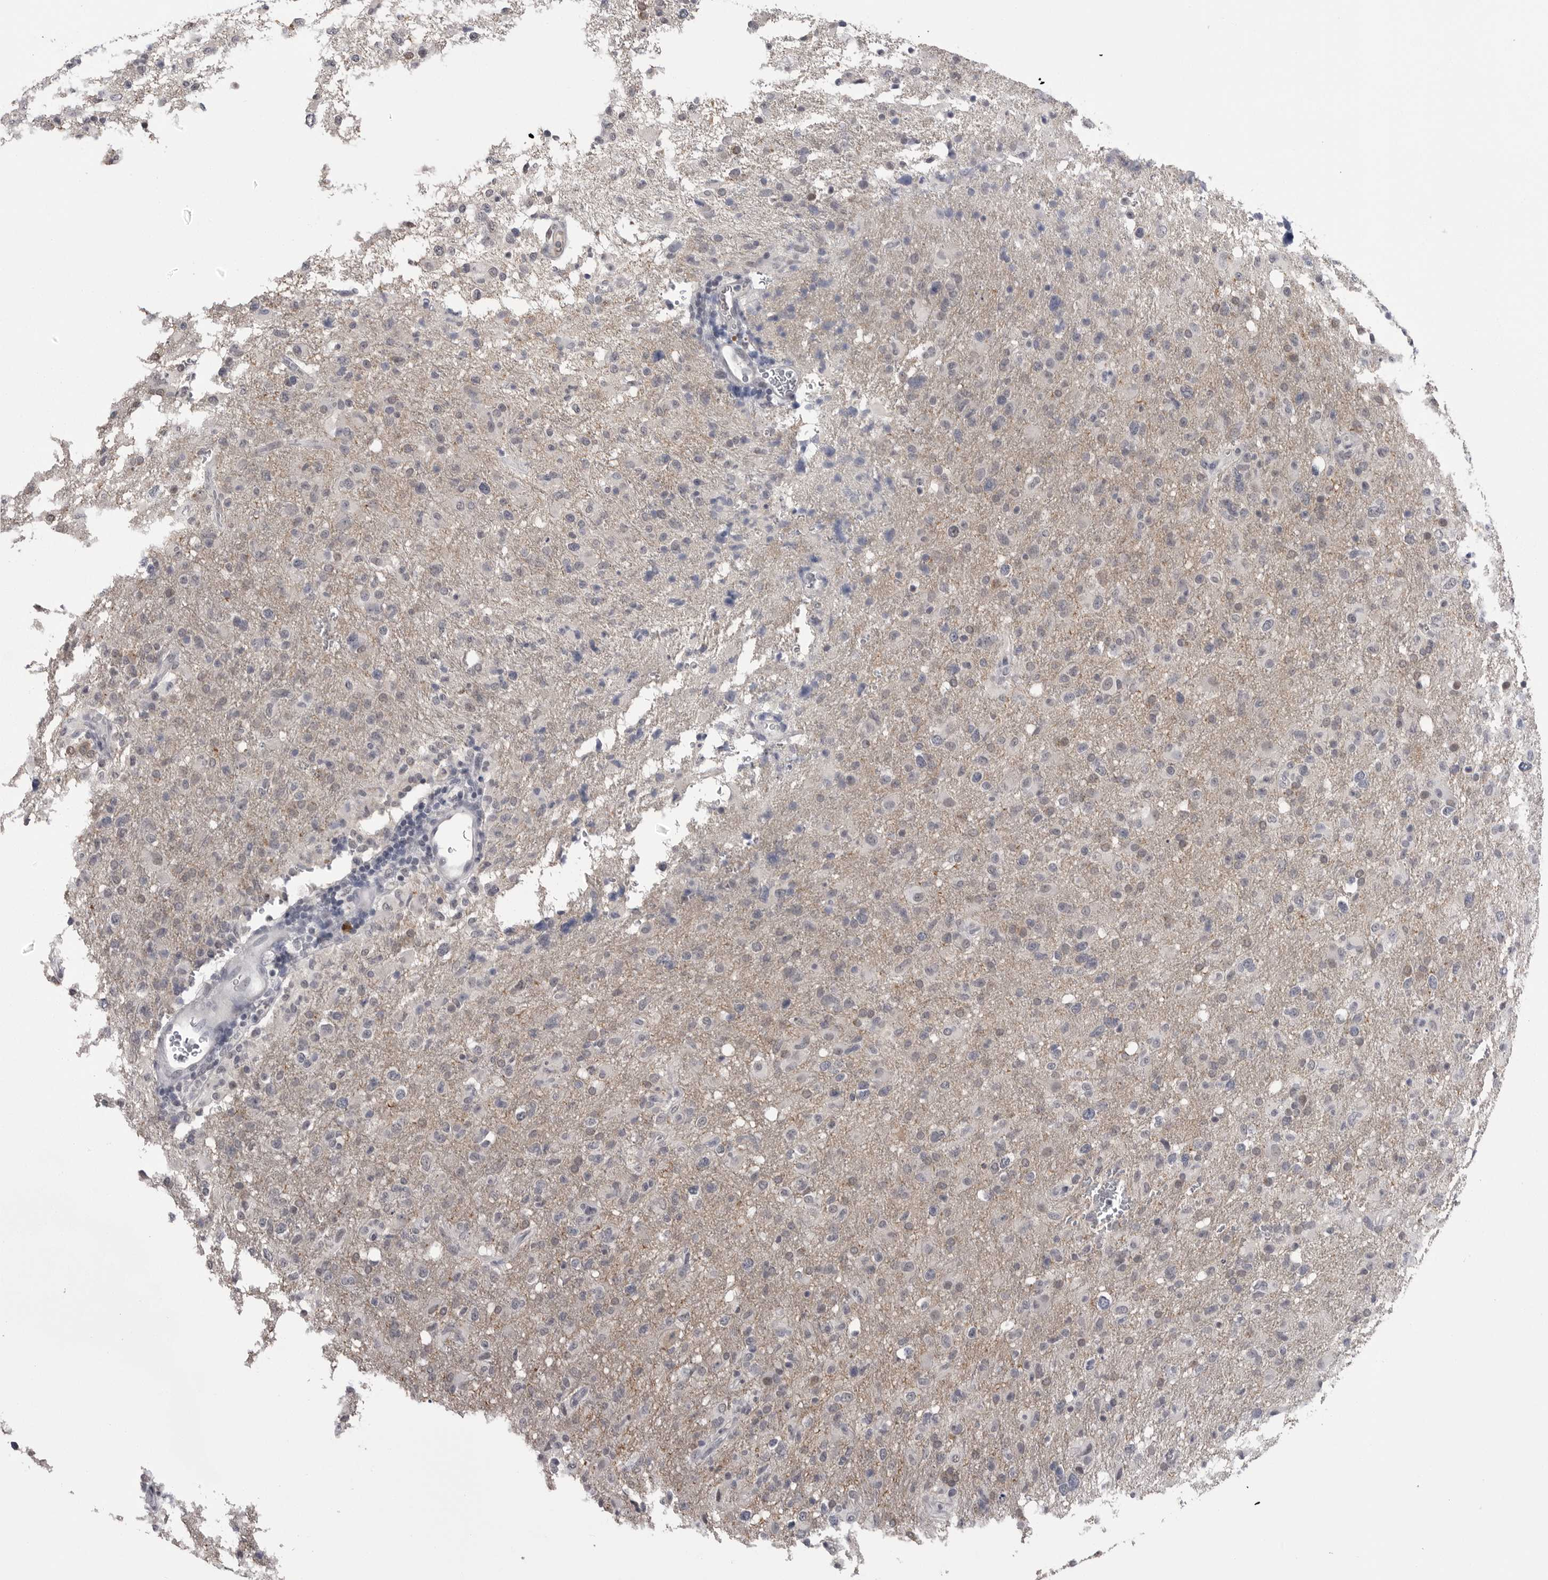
{"staining": {"intensity": "weak", "quantity": "<25%", "location": "cytoplasmic/membranous,nuclear"}, "tissue": "glioma", "cell_type": "Tumor cells", "image_type": "cancer", "snomed": [{"axis": "morphology", "description": "Glioma, malignant, High grade"}, {"axis": "topography", "description": "Brain"}], "caption": "The image reveals no staining of tumor cells in malignant high-grade glioma.", "gene": "DLG2", "patient": {"sex": "female", "age": 57}}